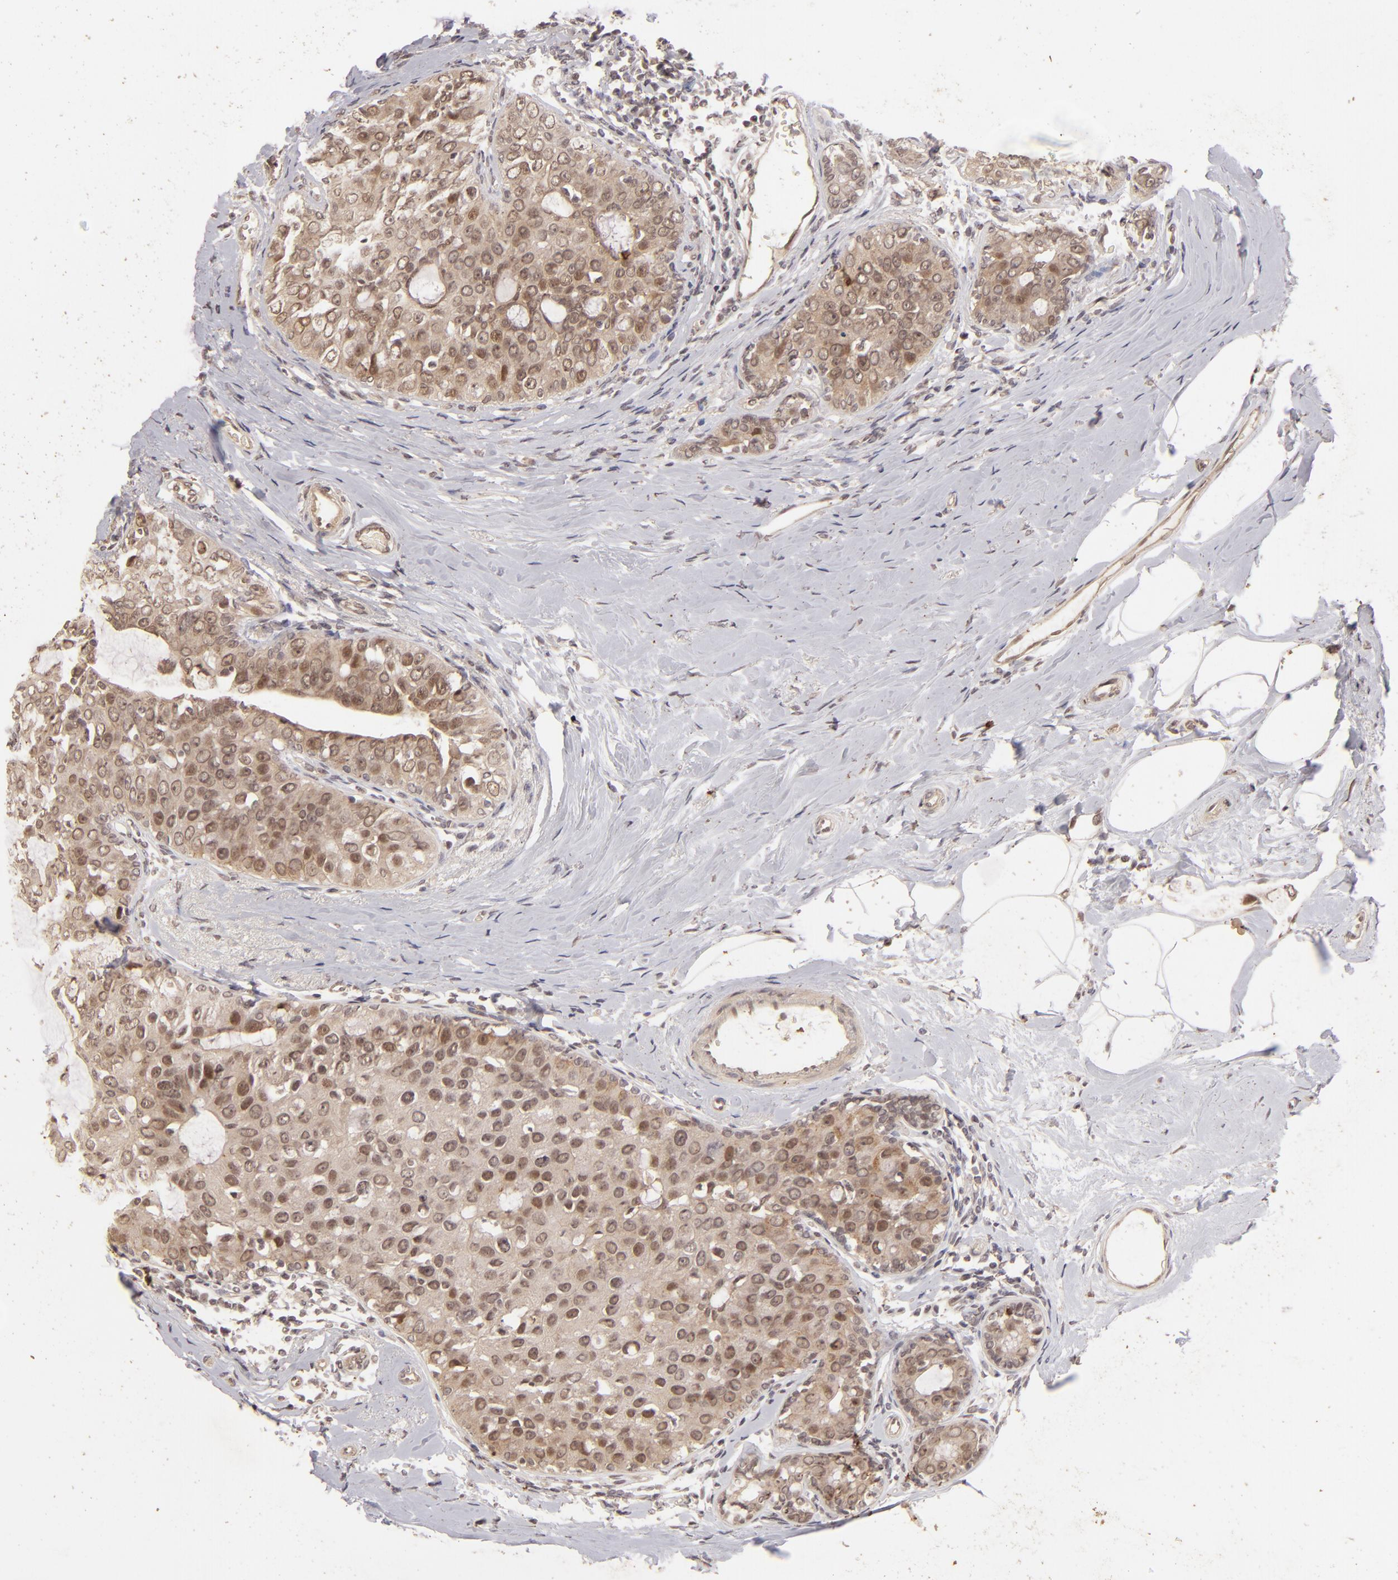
{"staining": {"intensity": "moderate", "quantity": ">75%", "location": "cytoplasmic/membranous,nuclear"}, "tissue": "breast cancer", "cell_type": "Tumor cells", "image_type": "cancer", "snomed": [{"axis": "morphology", "description": "Normal tissue, NOS"}, {"axis": "morphology", "description": "Duct carcinoma"}, {"axis": "topography", "description": "Breast"}], "caption": "The micrograph reveals a brown stain indicating the presence of a protein in the cytoplasmic/membranous and nuclear of tumor cells in breast cancer (infiltrating ductal carcinoma). (Brightfield microscopy of DAB IHC at high magnification).", "gene": "DFFA", "patient": {"sex": "female", "age": 50}}